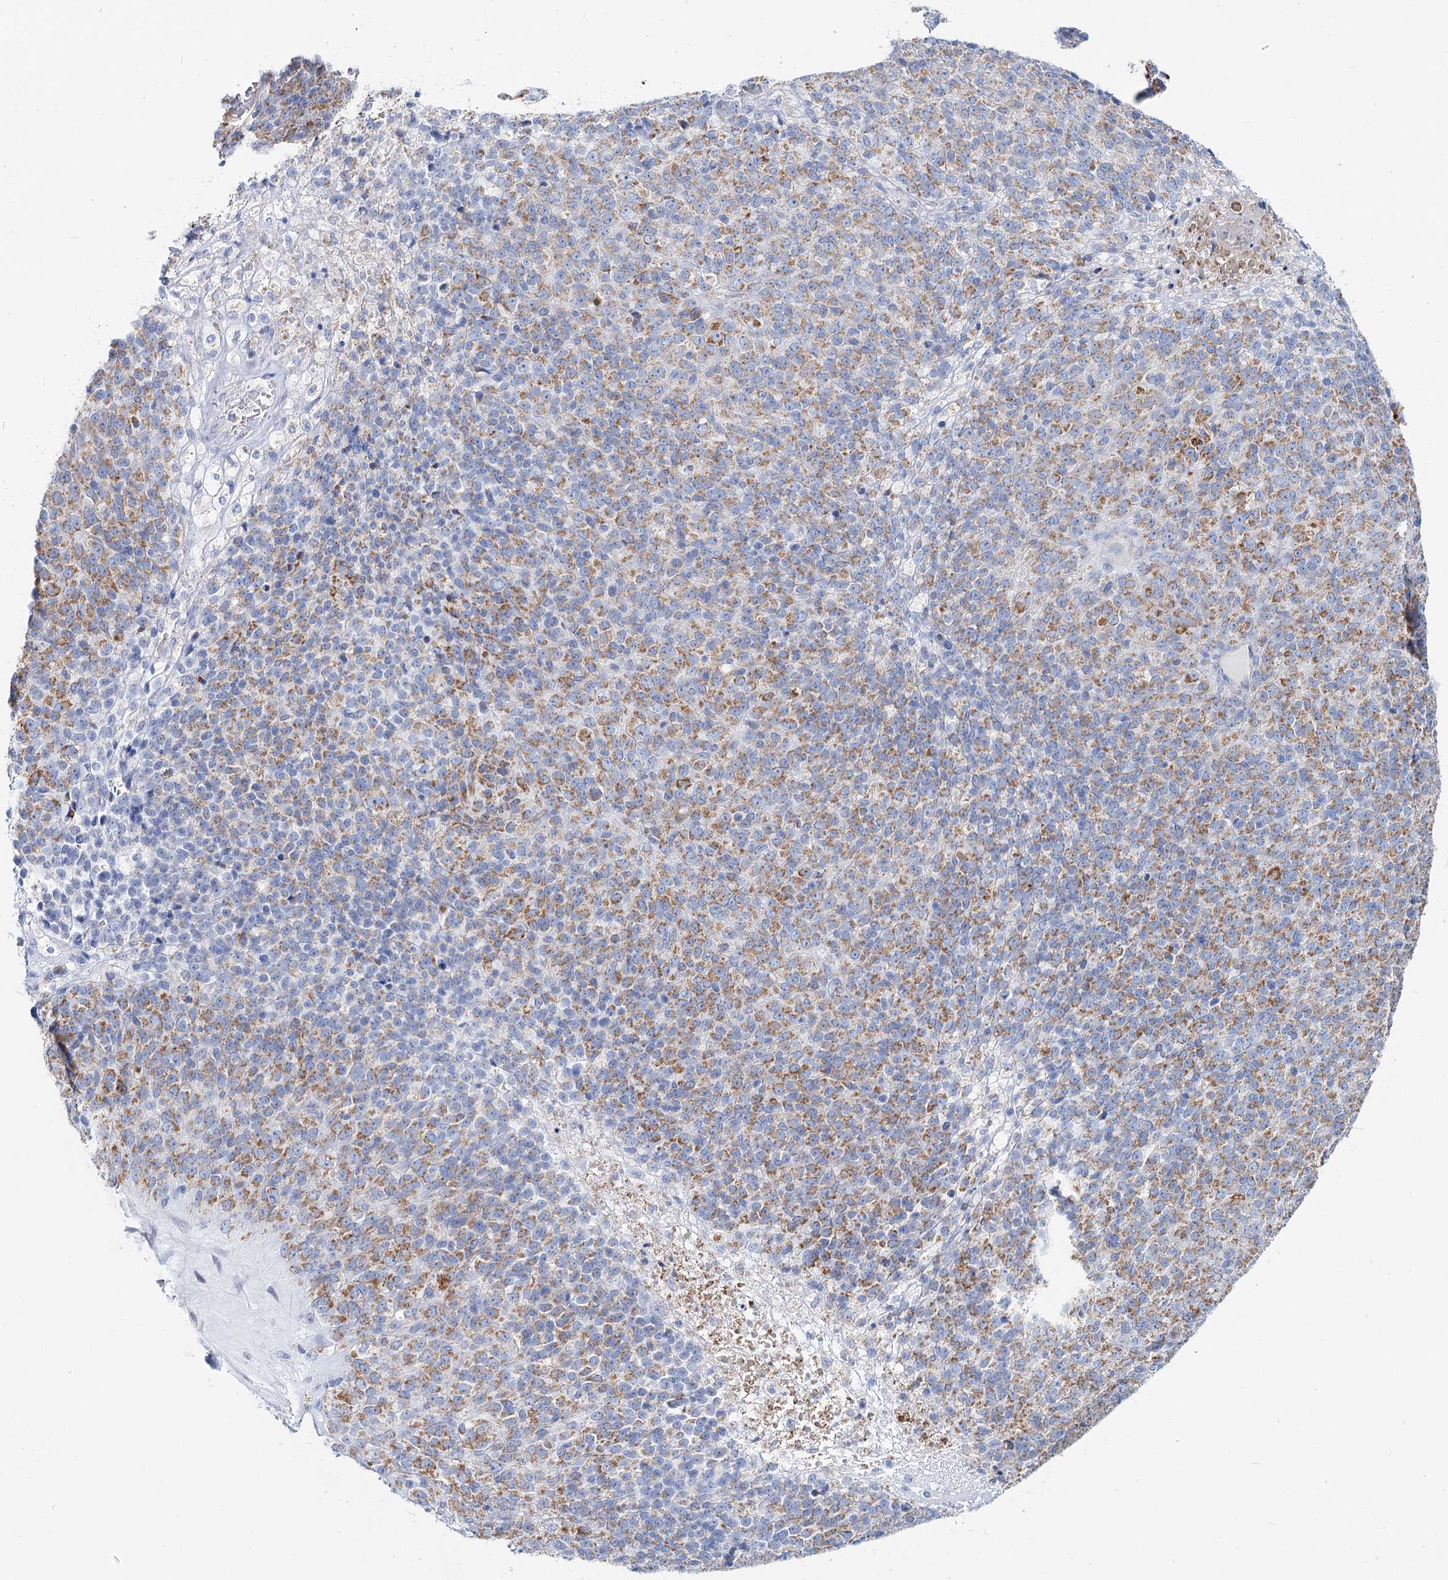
{"staining": {"intensity": "moderate", "quantity": ">75%", "location": "cytoplasmic/membranous"}, "tissue": "melanoma", "cell_type": "Tumor cells", "image_type": "cancer", "snomed": [{"axis": "morphology", "description": "Malignant melanoma, Metastatic site"}, {"axis": "topography", "description": "Brain"}], "caption": "Immunohistochemical staining of malignant melanoma (metastatic site) shows medium levels of moderate cytoplasmic/membranous protein positivity in approximately >75% of tumor cells.", "gene": "MCCC2", "patient": {"sex": "female", "age": 56}}